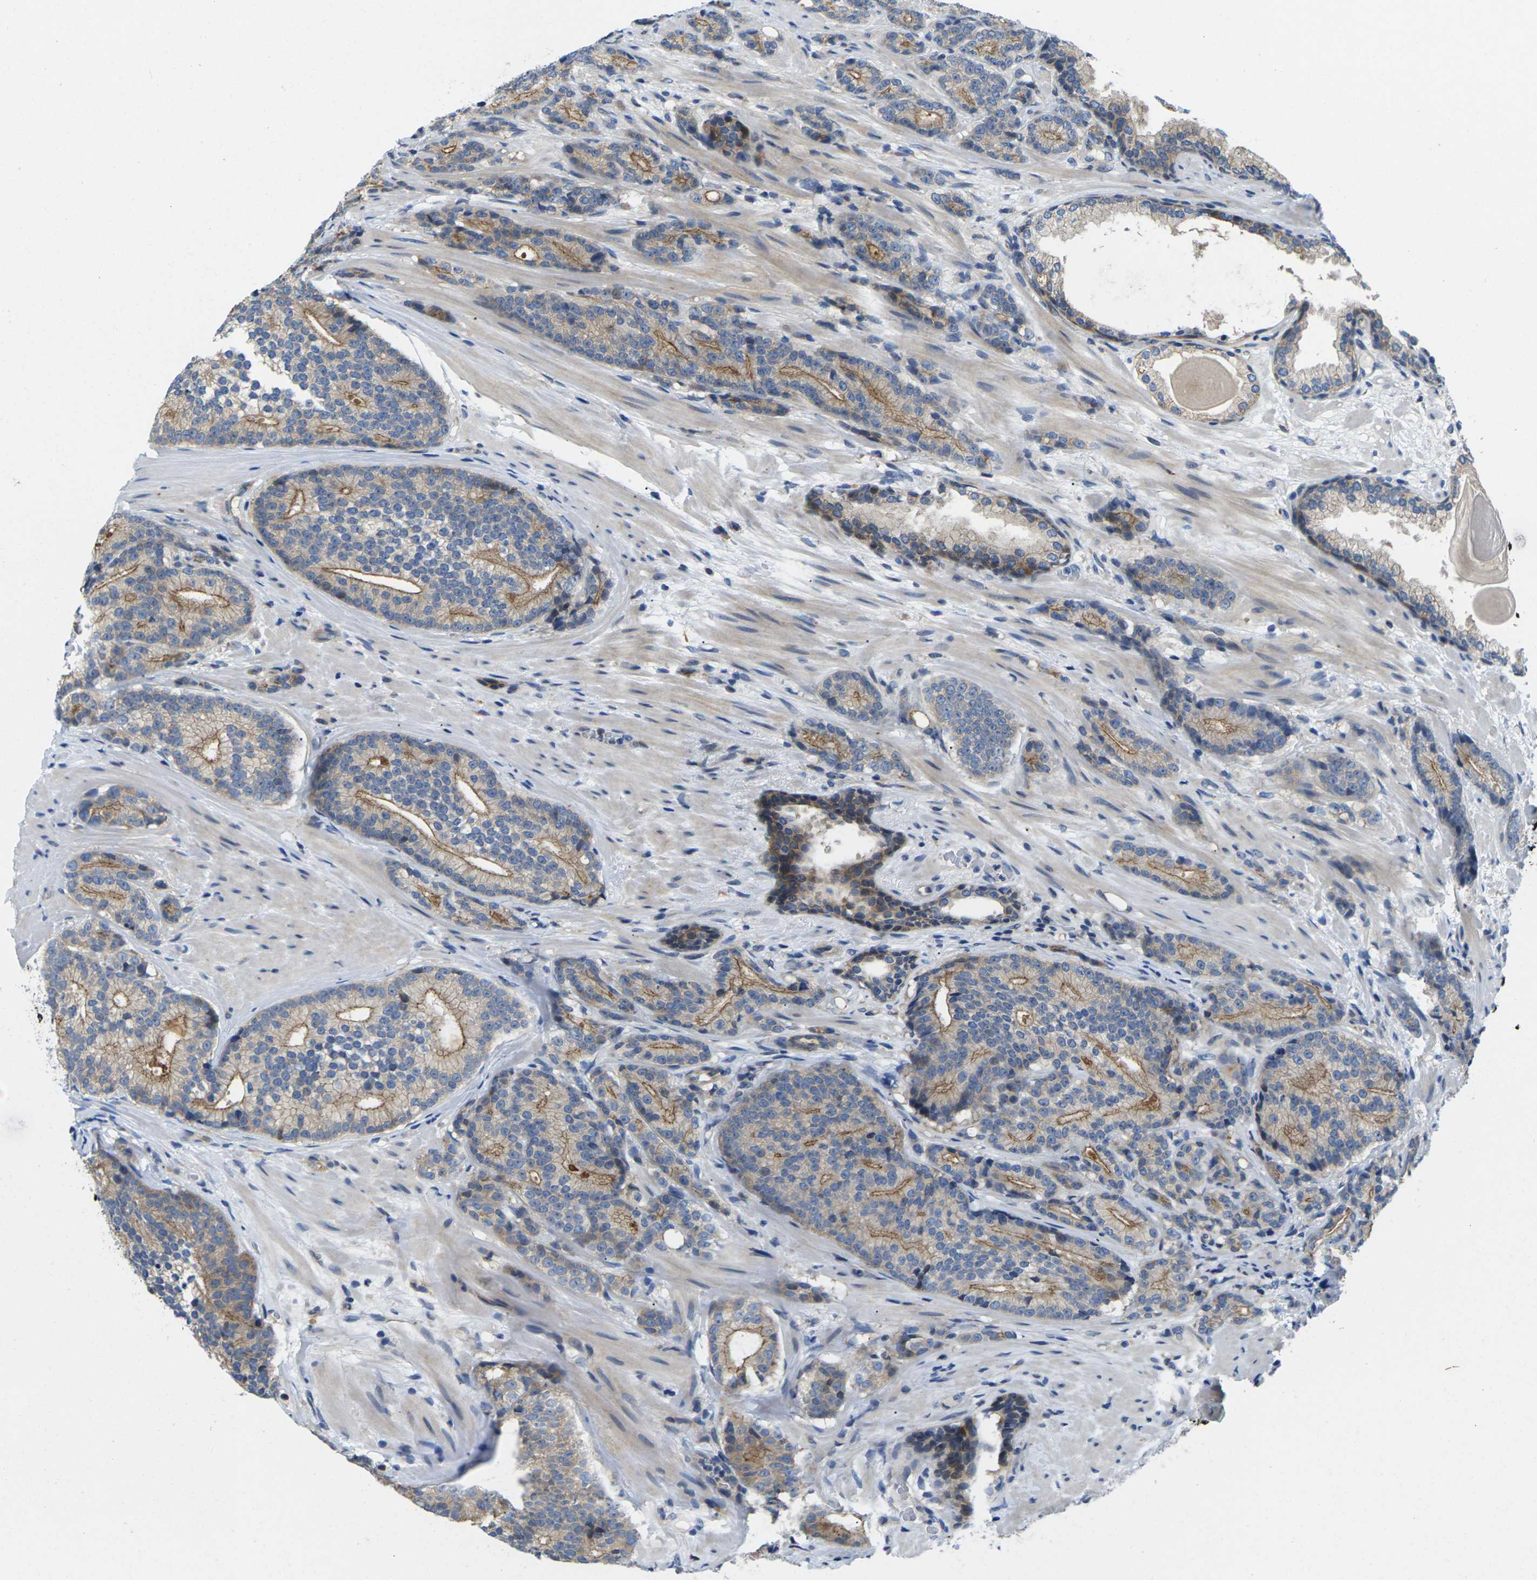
{"staining": {"intensity": "moderate", "quantity": "25%-75%", "location": "cytoplasmic/membranous"}, "tissue": "prostate cancer", "cell_type": "Tumor cells", "image_type": "cancer", "snomed": [{"axis": "morphology", "description": "Adenocarcinoma, High grade"}, {"axis": "topography", "description": "Prostate"}], "caption": "A medium amount of moderate cytoplasmic/membranous expression is seen in about 25%-75% of tumor cells in high-grade adenocarcinoma (prostate) tissue.", "gene": "SCNN1A", "patient": {"sex": "male", "age": 61}}